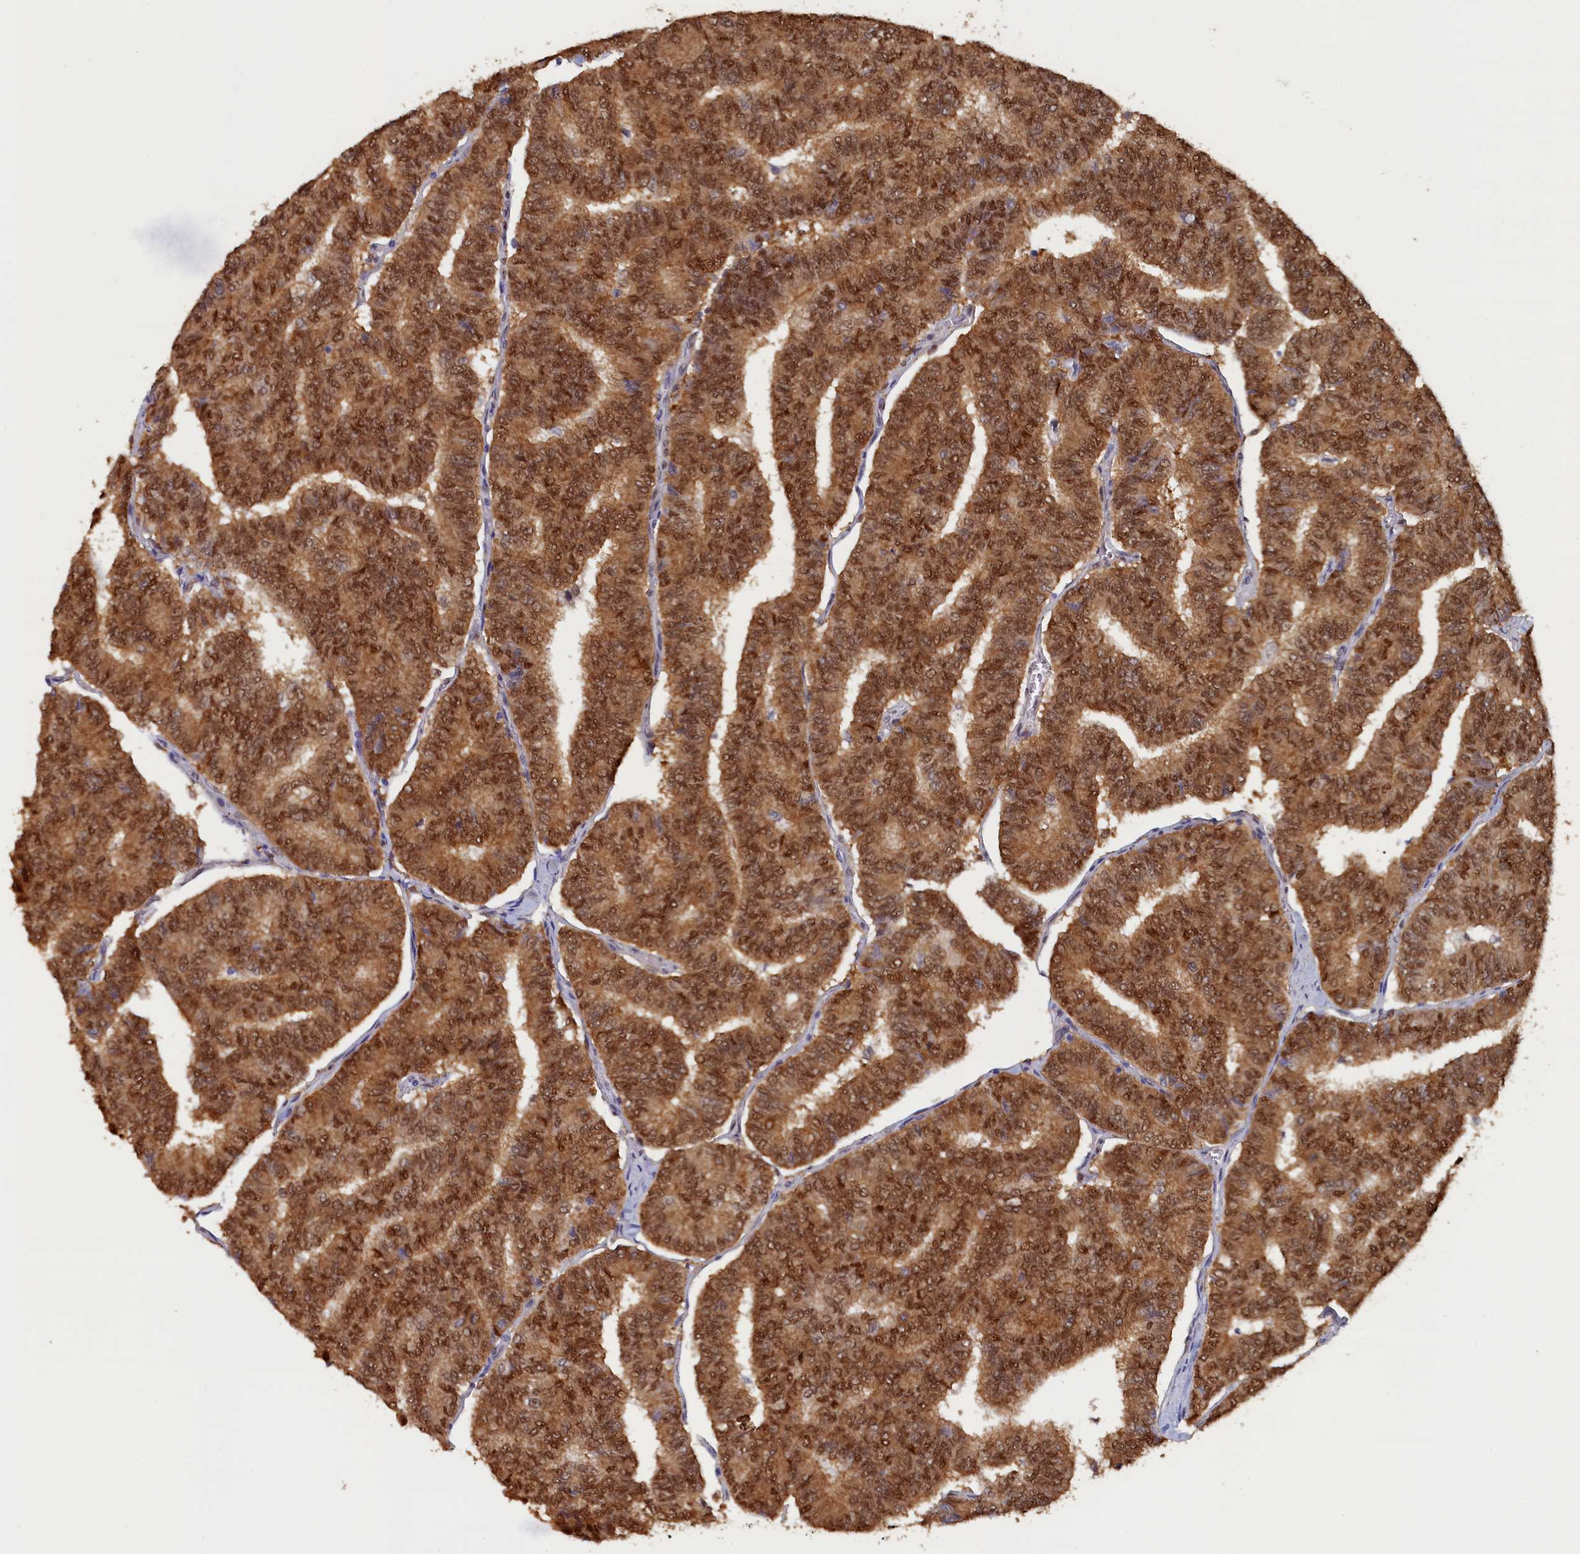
{"staining": {"intensity": "moderate", "quantity": ">75%", "location": "cytoplasmic/membranous,nuclear"}, "tissue": "thyroid cancer", "cell_type": "Tumor cells", "image_type": "cancer", "snomed": [{"axis": "morphology", "description": "Papillary adenocarcinoma, NOS"}, {"axis": "topography", "description": "Thyroid gland"}], "caption": "This is a histology image of immunohistochemistry (IHC) staining of thyroid papillary adenocarcinoma, which shows moderate positivity in the cytoplasmic/membranous and nuclear of tumor cells.", "gene": "AHCY", "patient": {"sex": "female", "age": 35}}